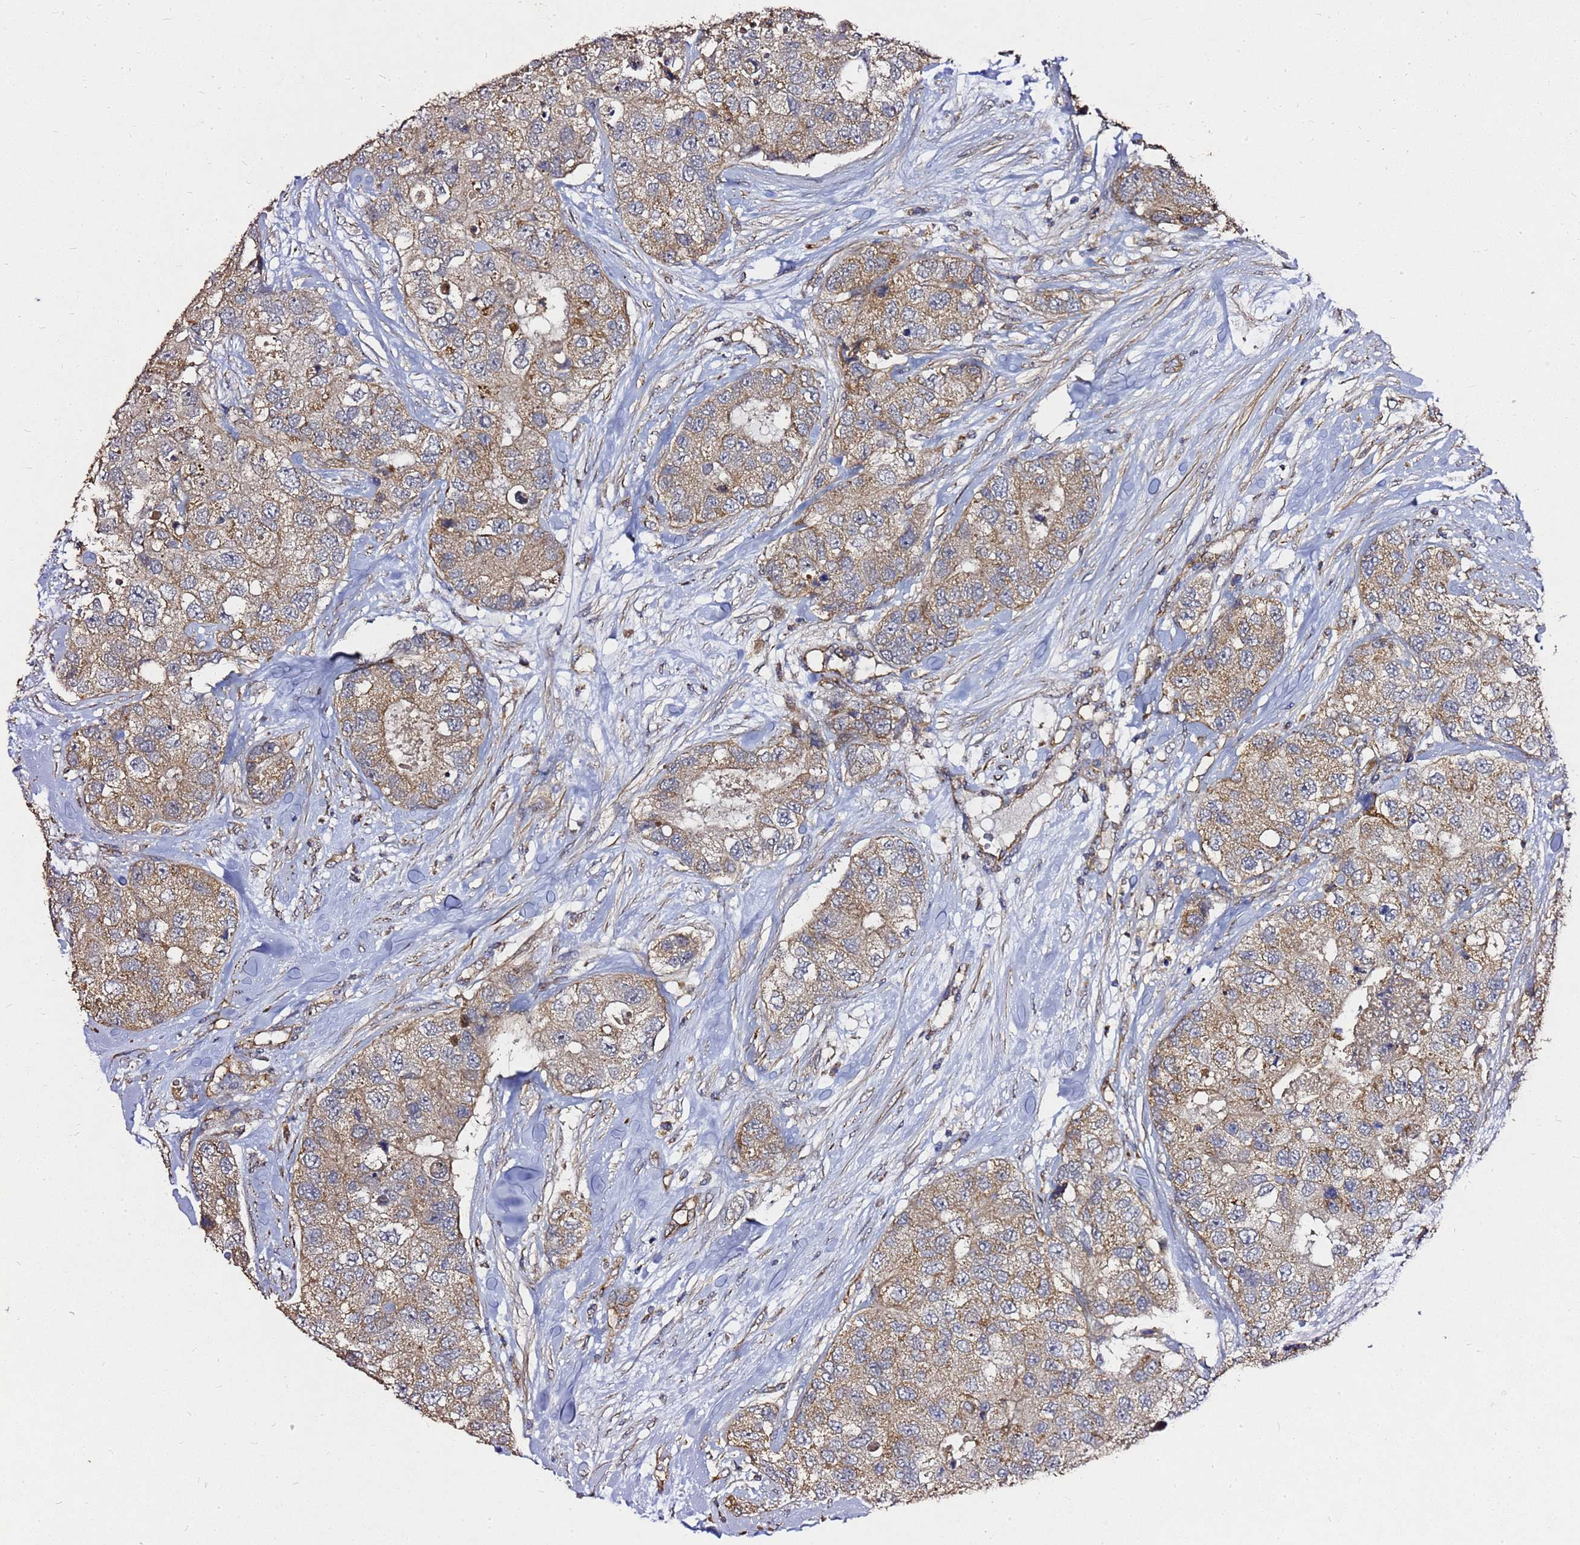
{"staining": {"intensity": "moderate", "quantity": ">75%", "location": "cytoplasmic/membranous"}, "tissue": "breast cancer", "cell_type": "Tumor cells", "image_type": "cancer", "snomed": [{"axis": "morphology", "description": "Duct carcinoma"}, {"axis": "topography", "description": "Breast"}], "caption": "Protein analysis of breast invasive ductal carcinoma tissue reveals moderate cytoplasmic/membranous expression in approximately >75% of tumor cells.", "gene": "RSPRY1", "patient": {"sex": "female", "age": 62}}